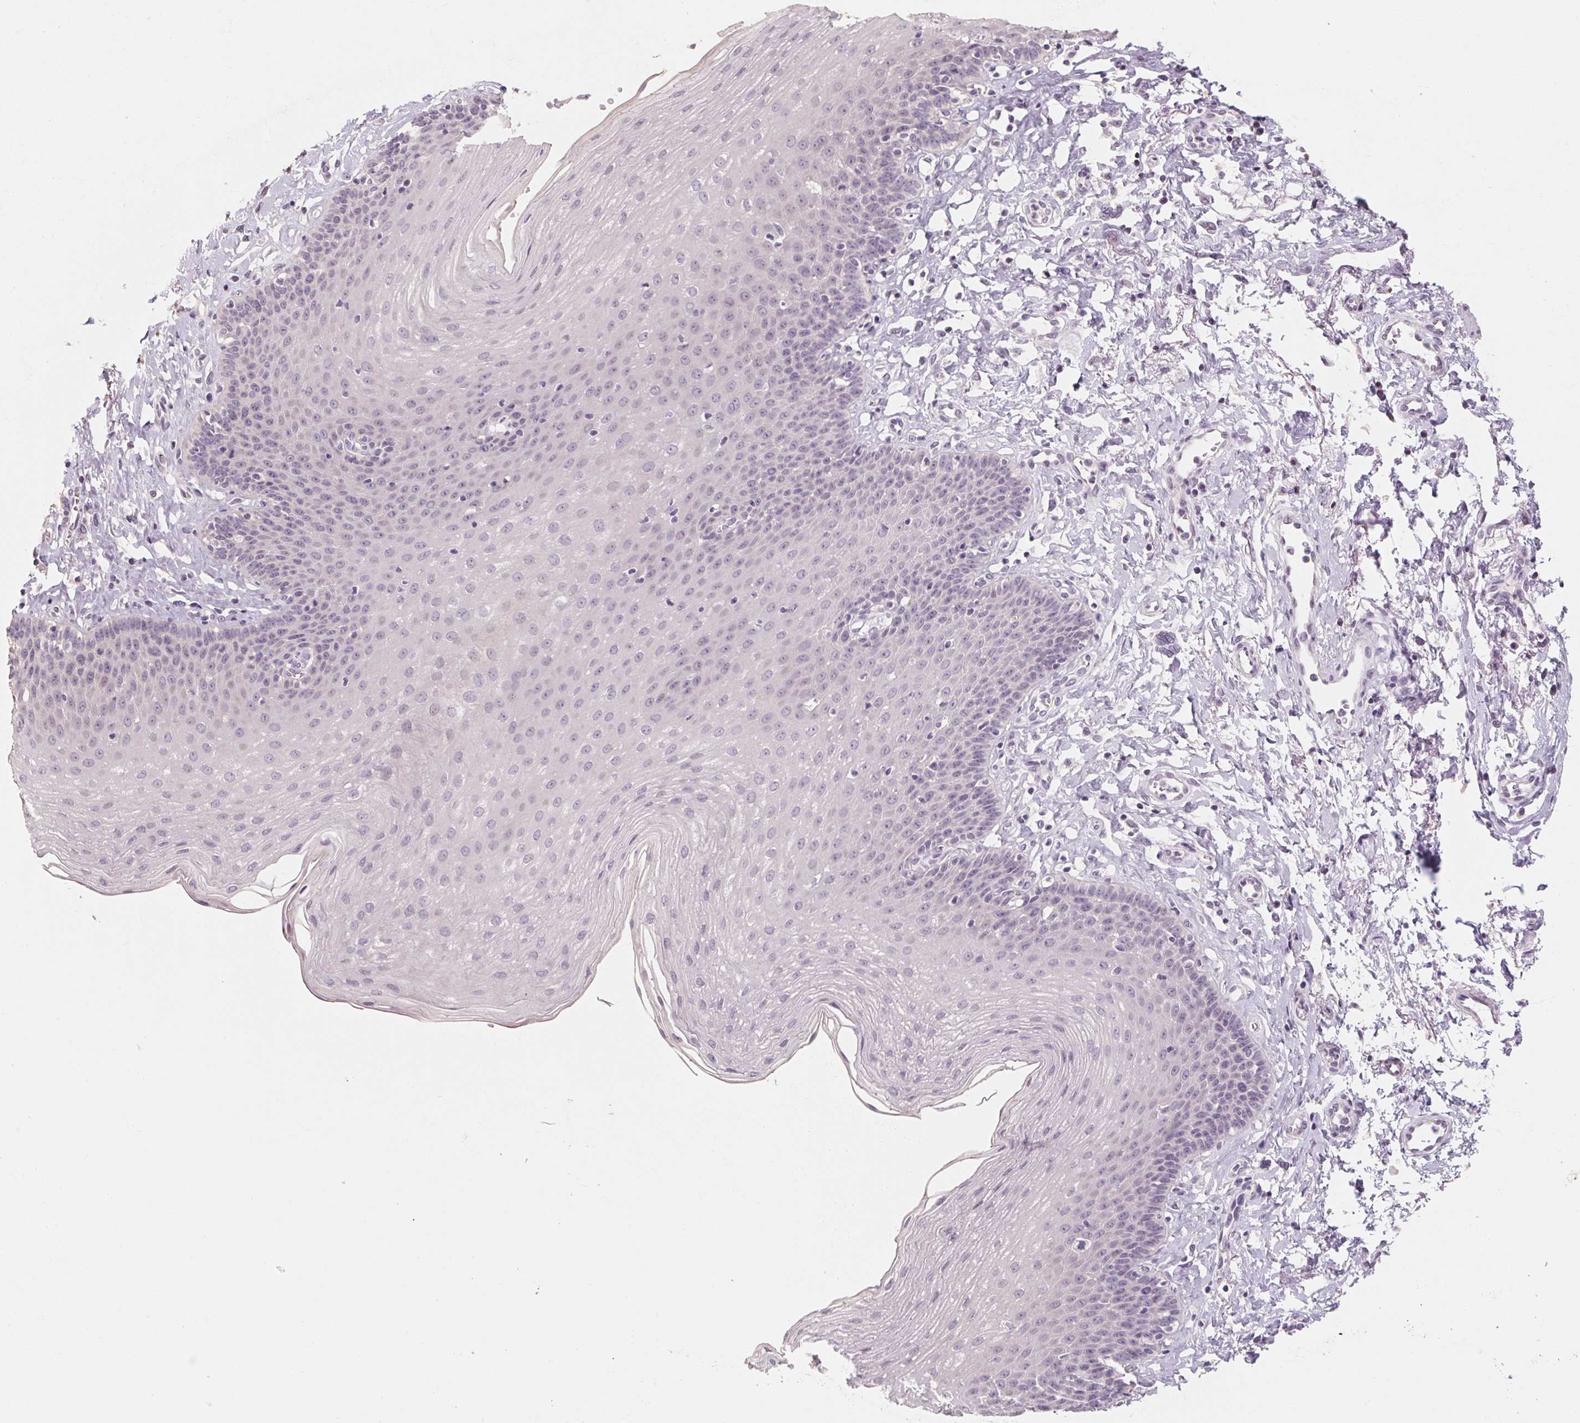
{"staining": {"intensity": "negative", "quantity": "none", "location": "none"}, "tissue": "esophagus", "cell_type": "Squamous epithelial cells", "image_type": "normal", "snomed": [{"axis": "morphology", "description": "Normal tissue, NOS"}, {"axis": "topography", "description": "Esophagus"}], "caption": "IHC of normal esophagus exhibits no positivity in squamous epithelial cells. The staining was performed using DAB (3,3'-diaminobenzidine) to visualize the protein expression in brown, while the nuclei were stained in blue with hematoxylin (Magnification: 20x).", "gene": "CAPZA3", "patient": {"sex": "female", "age": 81}}